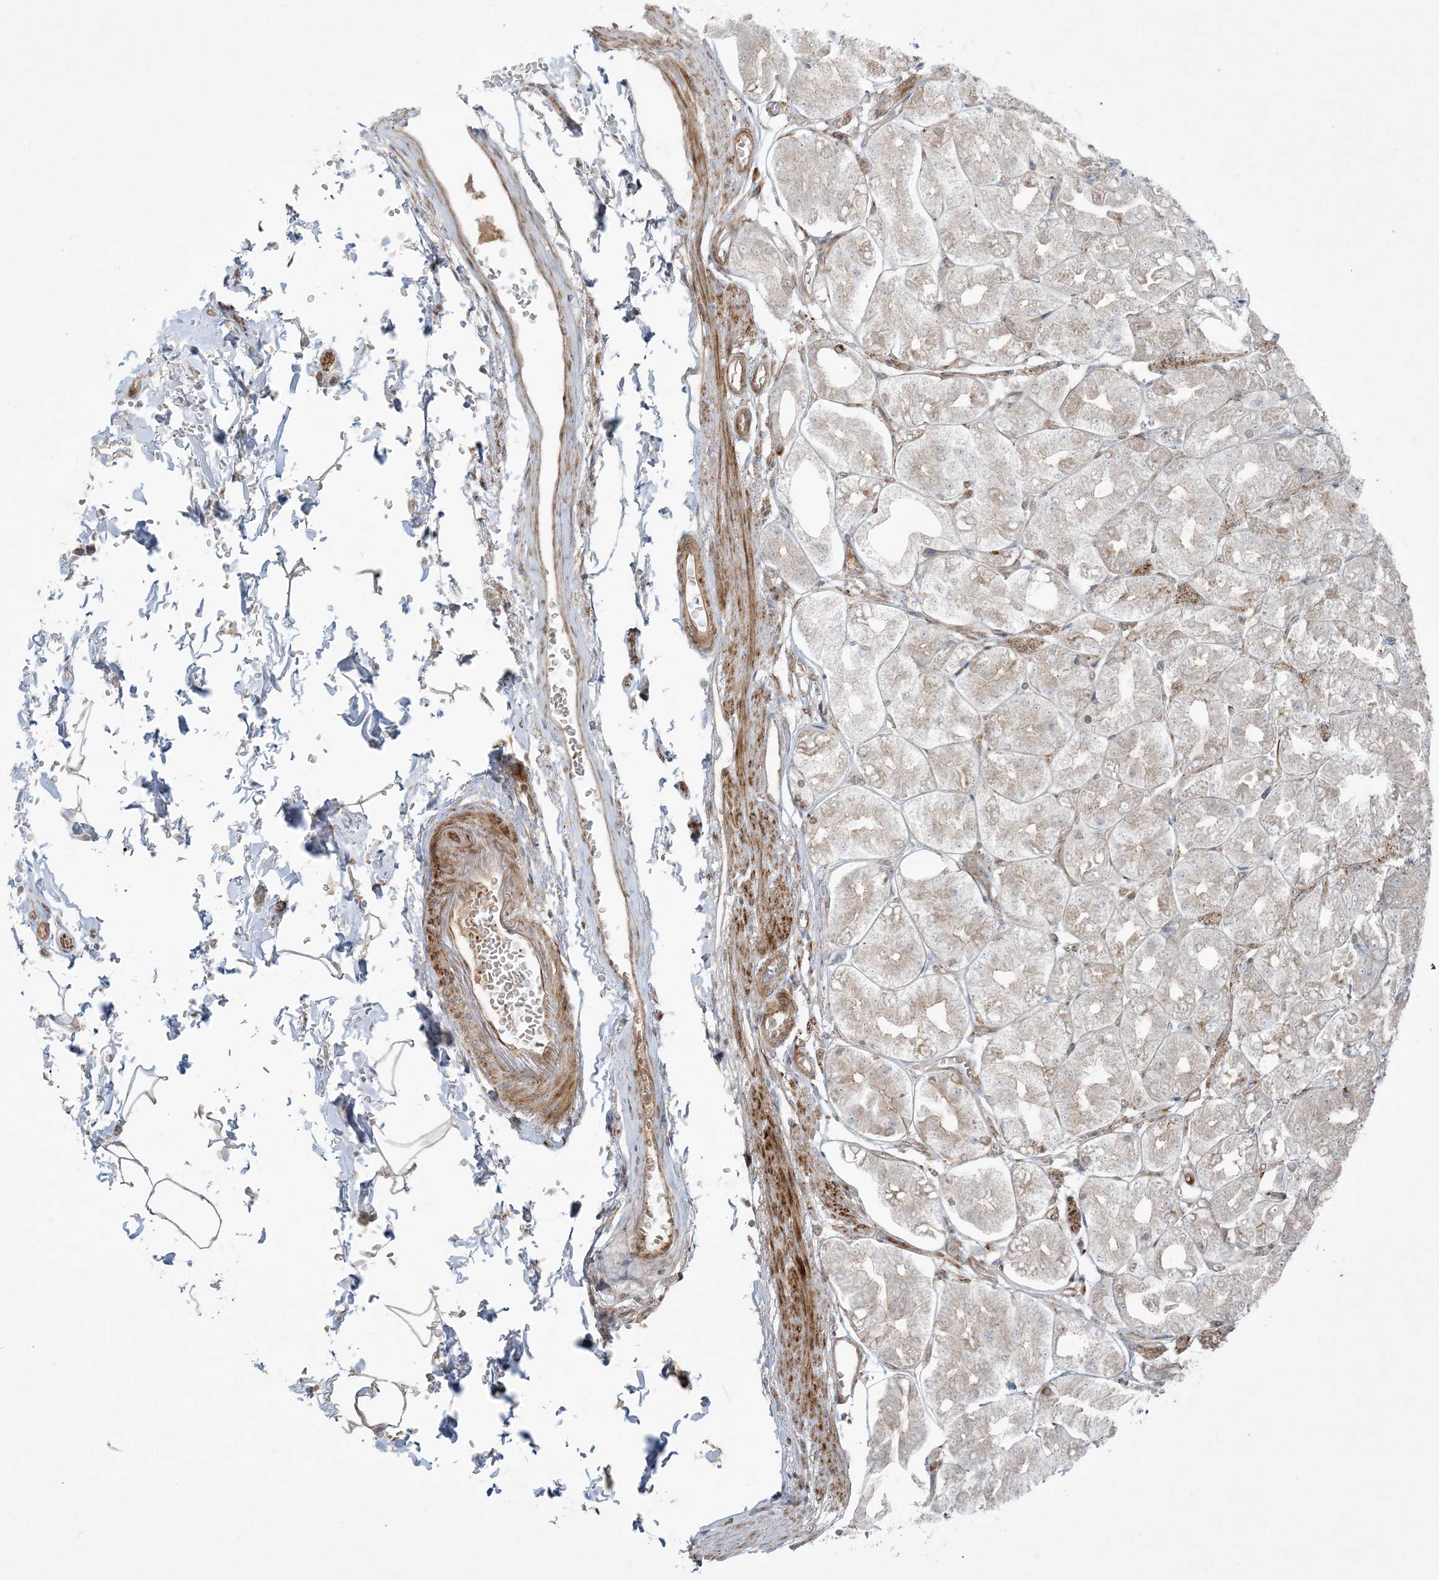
{"staining": {"intensity": "strong", "quantity": "25%-75%", "location": "cytoplasmic/membranous"}, "tissue": "stomach", "cell_type": "Glandular cells", "image_type": "normal", "snomed": [{"axis": "morphology", "description": "Normal tissue, NOS"}, {"axis": "topography", "description": "Stomach, lower"}], "caption": "Approximately 25%-75% of glandular cells in benign stomach show strong cytoplasmic/membranous protein positivity as visualized by brown immunohistochemical staining.", "gene": "PIK3R4", "patient": {"sex": "male", "age": 71}}